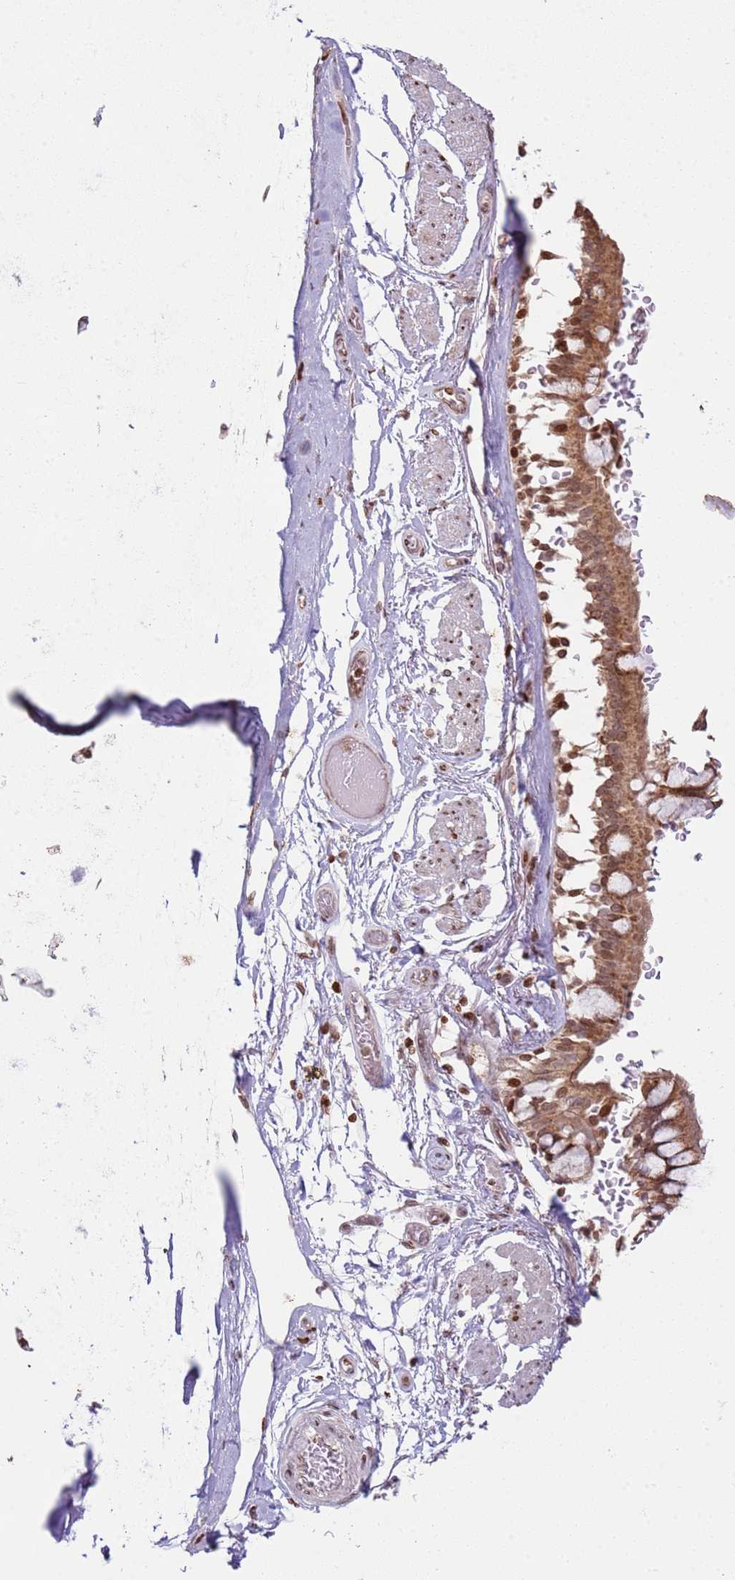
{"staining": {"intensity": "moderate", "quantity": ">75%", "location": "cytoplasmic/membranous"}, "tissue": "bronchus", "cell_type": "Respiratory epithelial cells", "image_type": "normal", "snomed": [{"axis": "morphology", "description": "Normal tissue, NOS"}, {"axis": "topography", "description": "Bronchus"}], "caption": "An immunohistochemistry photomicrograph of unremarkable tissue is shown. Protein staining in brown labels moderate cytoplasmic/membranous positivity in bronchus within respiratory epithelial cells. Immunohistochemistry (ihc) stains the protein of interest in brown and the nuclei are stained blue.", "gene": "SCAF1", "patient": {"sex": "male", "age": 70}}